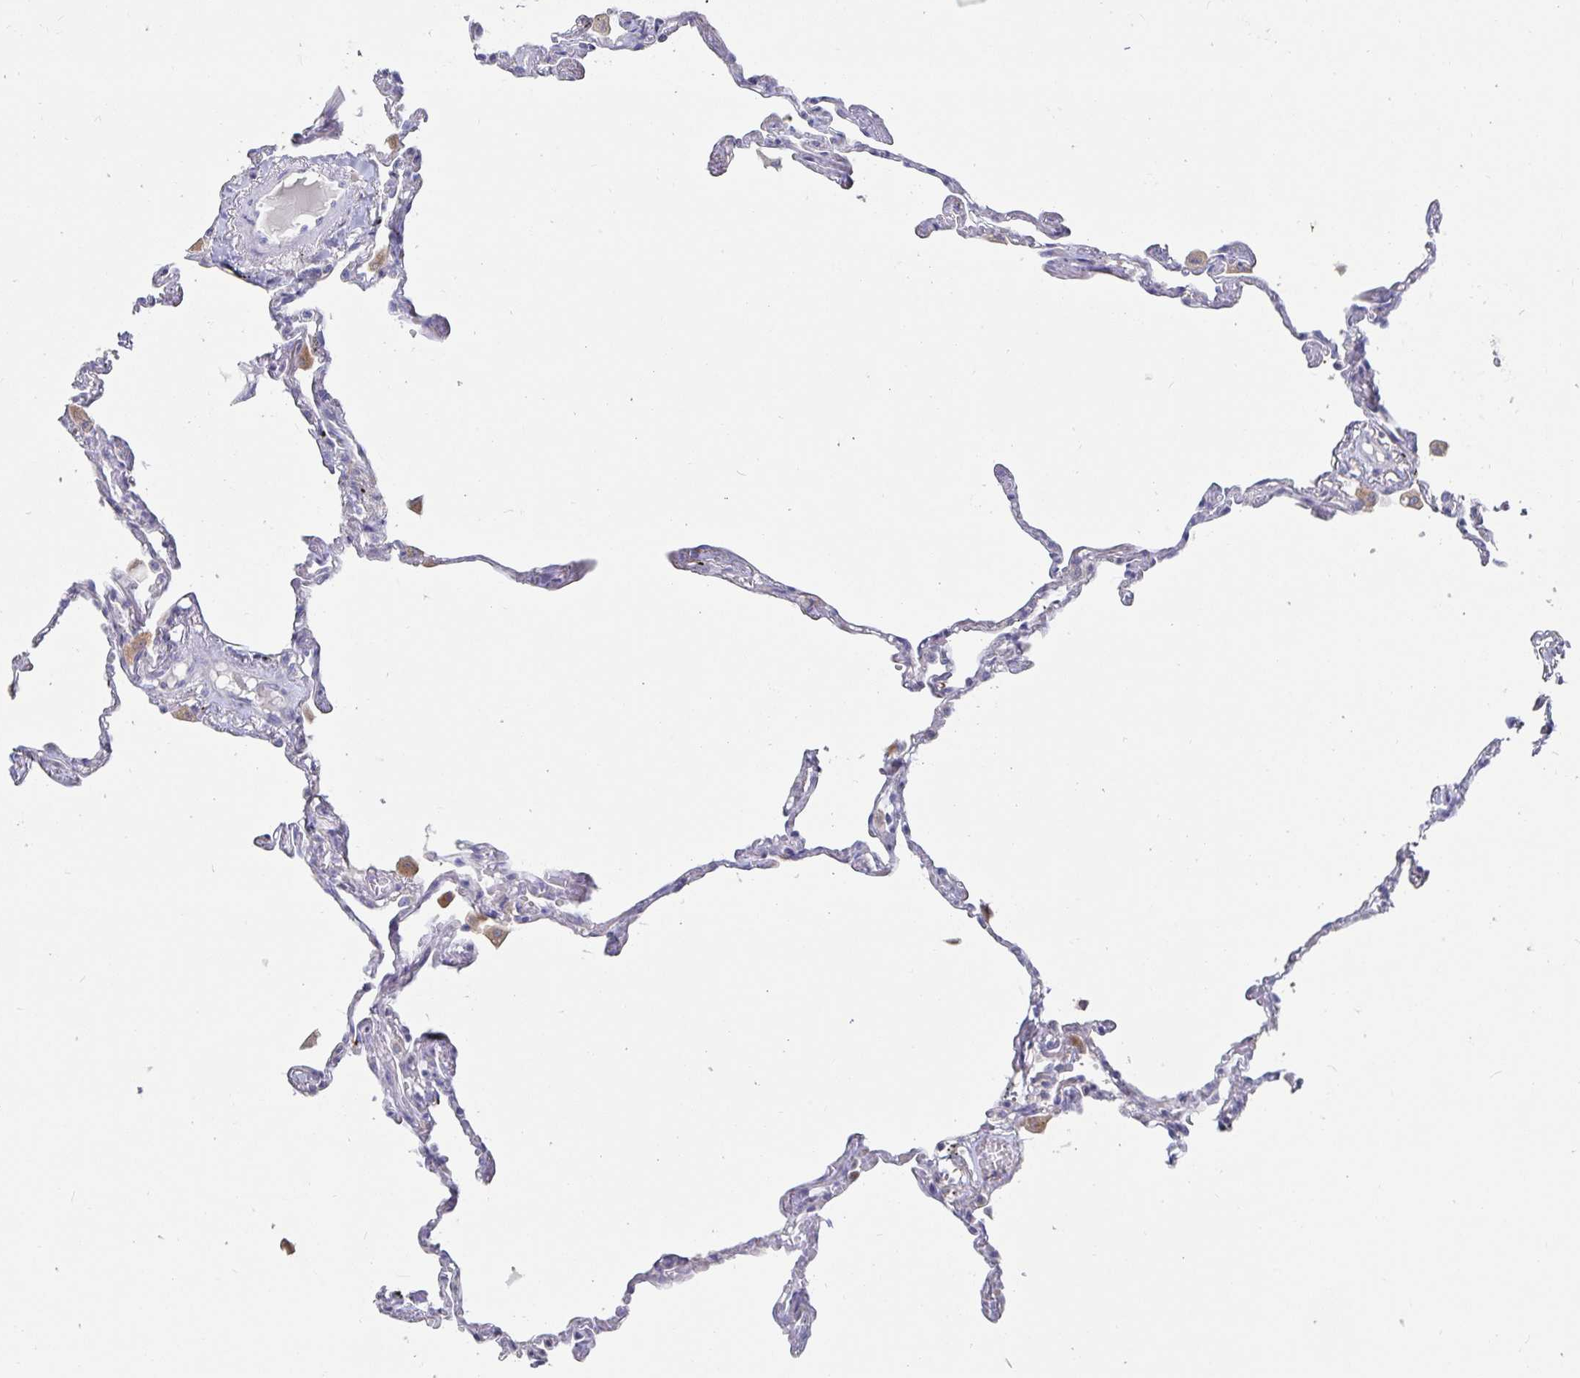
{"staining": {"intensity": "negative", "quantity": "none", "location": "none"}, "tissue": "lung", "cell_type": "Alveolar cells", "image_type": "normal", "snomed": [{"axis": "morphology", "description": "Normal tissue, NOS"}, {"axis": "topography", "description": "Lung"}], "caption": "A high-resolution image shows immunohistochemistry staining of unremarkable lung, which displays no significant expression in alveolar cells.", "gene": "SPPL3", "patient": {"sex": "female", "age": 67}}